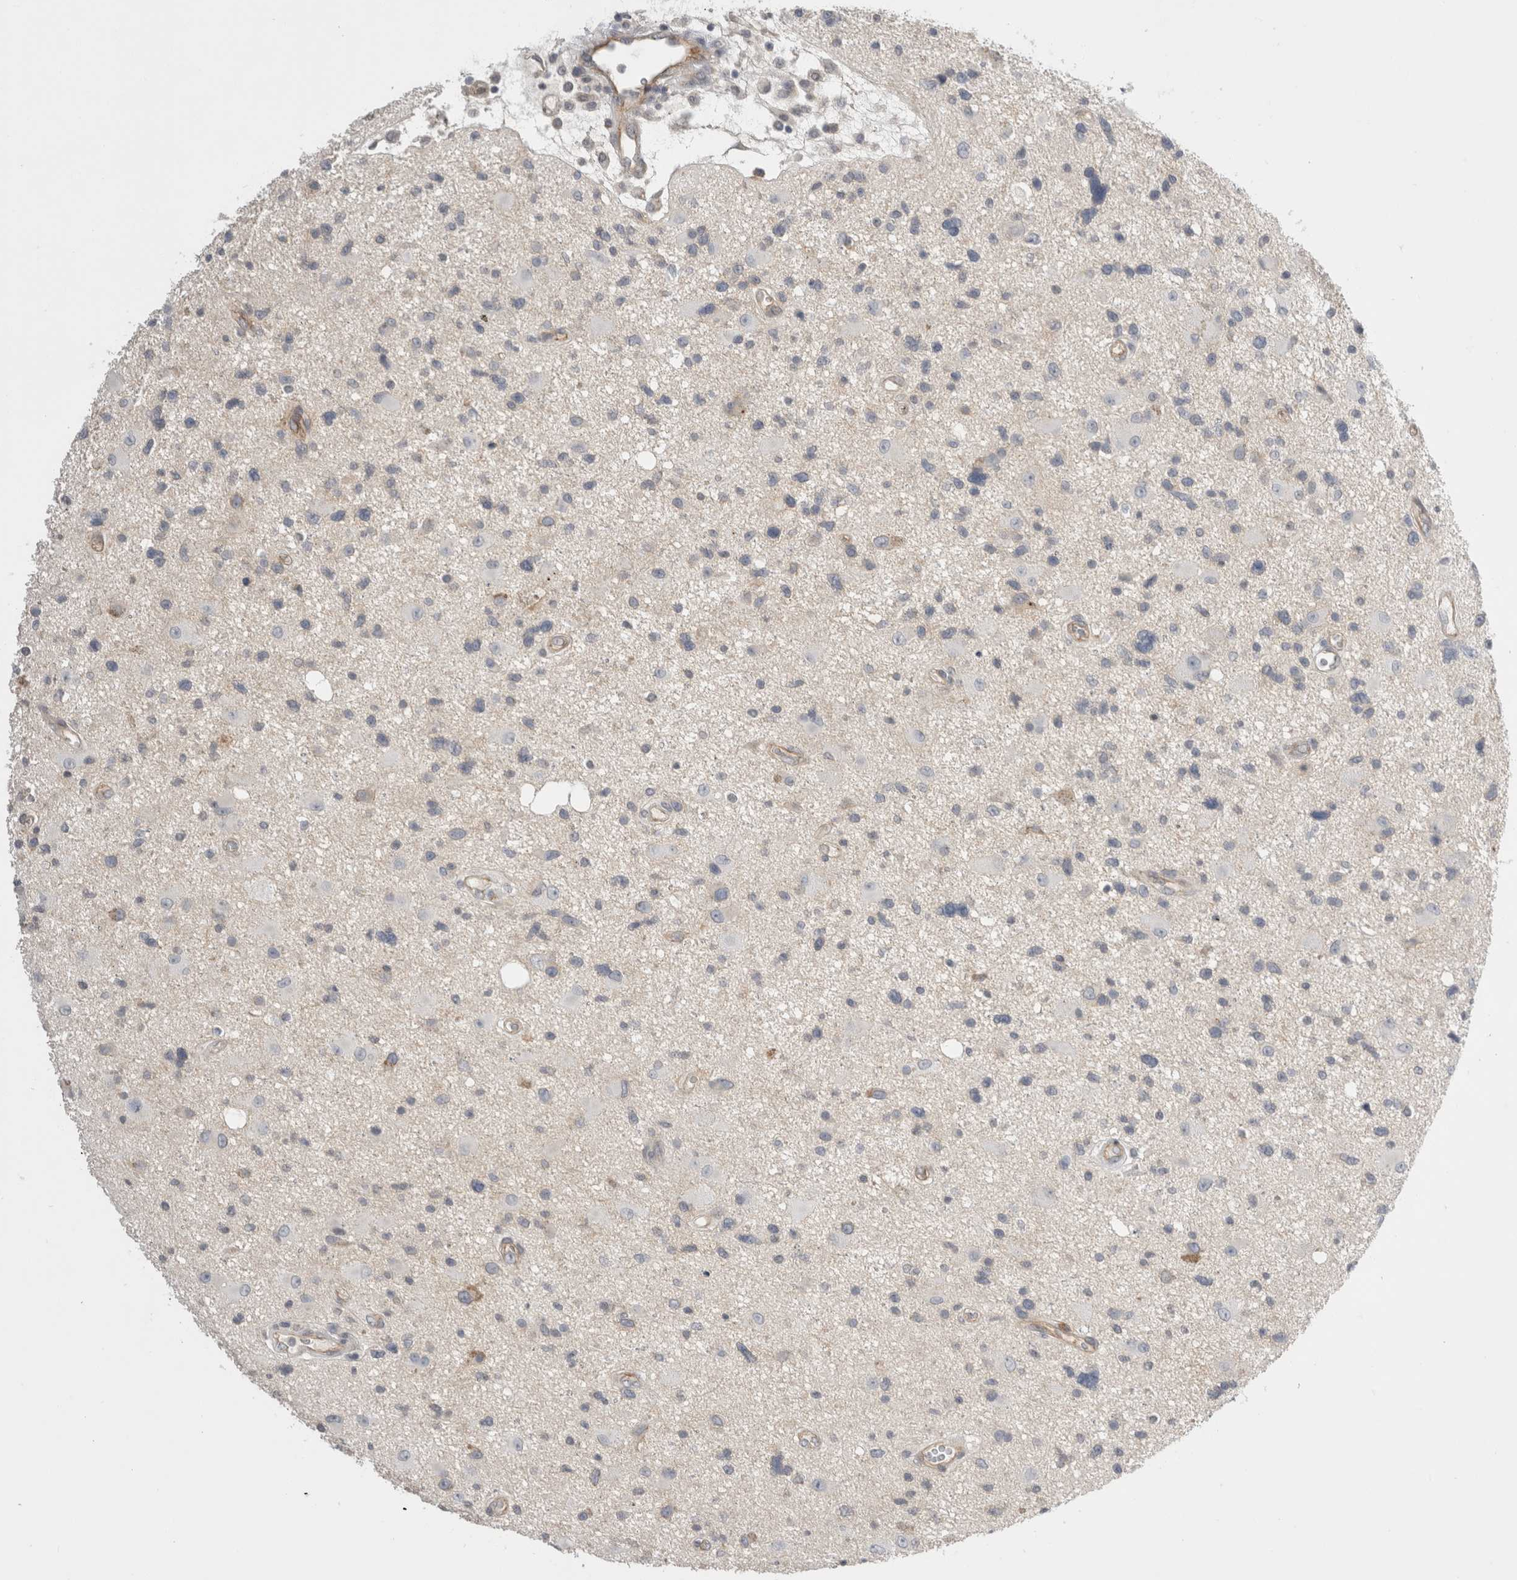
{"staining": {"intensity": "negative", "quantity": "none", "location": "none"}, "tissue": "glioma", "cell_type": "Tumor cells", "image_type": "cancer", "snomed": [{"axis": "morphology", "description": "Glioma, malignant, High grade"}, {"axis": "topography", "description": "Brain"}], "caption": "Immunohistochemistry (IHC) of human glioma displays no positivity in tumor cells.", "gene": "VANGL1", "patient": {"sex": "male", "age": 33}}